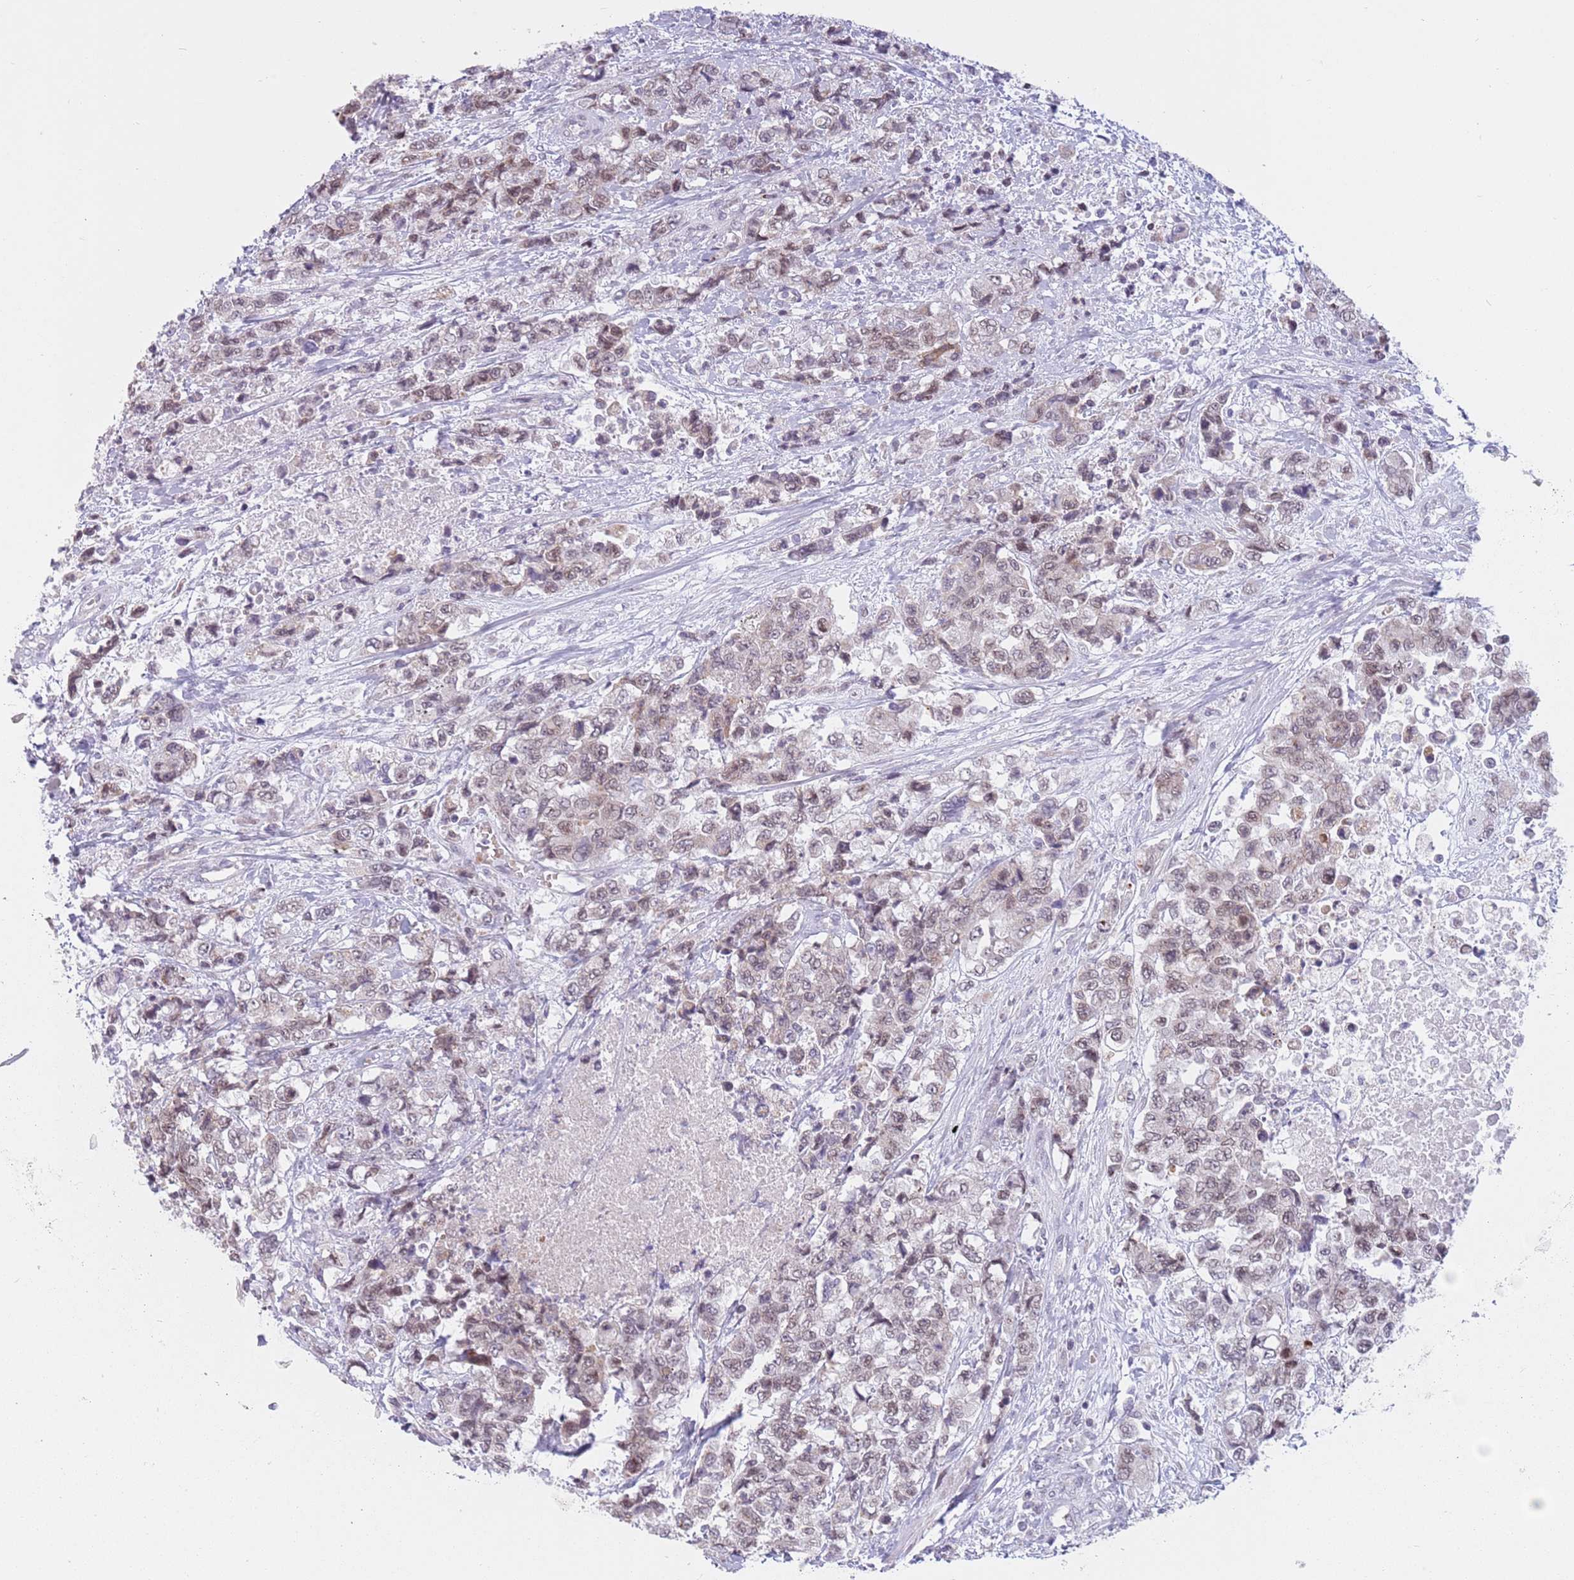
{"staining": {"intensity": "moderate", "quantity": "25%-75%", "location": "nuclear"}, "tissue": "urothelial cancer", "cell_type": "Tumor cells", "image_type": "cancer", "snomed": [{"axis": "morphology", "description": "Urothelial carcinoma, High grade"}, {"axis": "topography", "description": "Urinary bladder"}], "caption": "The photomicrograph demonstrates a brown stain indicating the presence of a protein in the nuclear of tumor cells in high-grade urothelial carcinoma.", "gene": "ZNF574", "patient": {"sex": "female", "age": 78}}